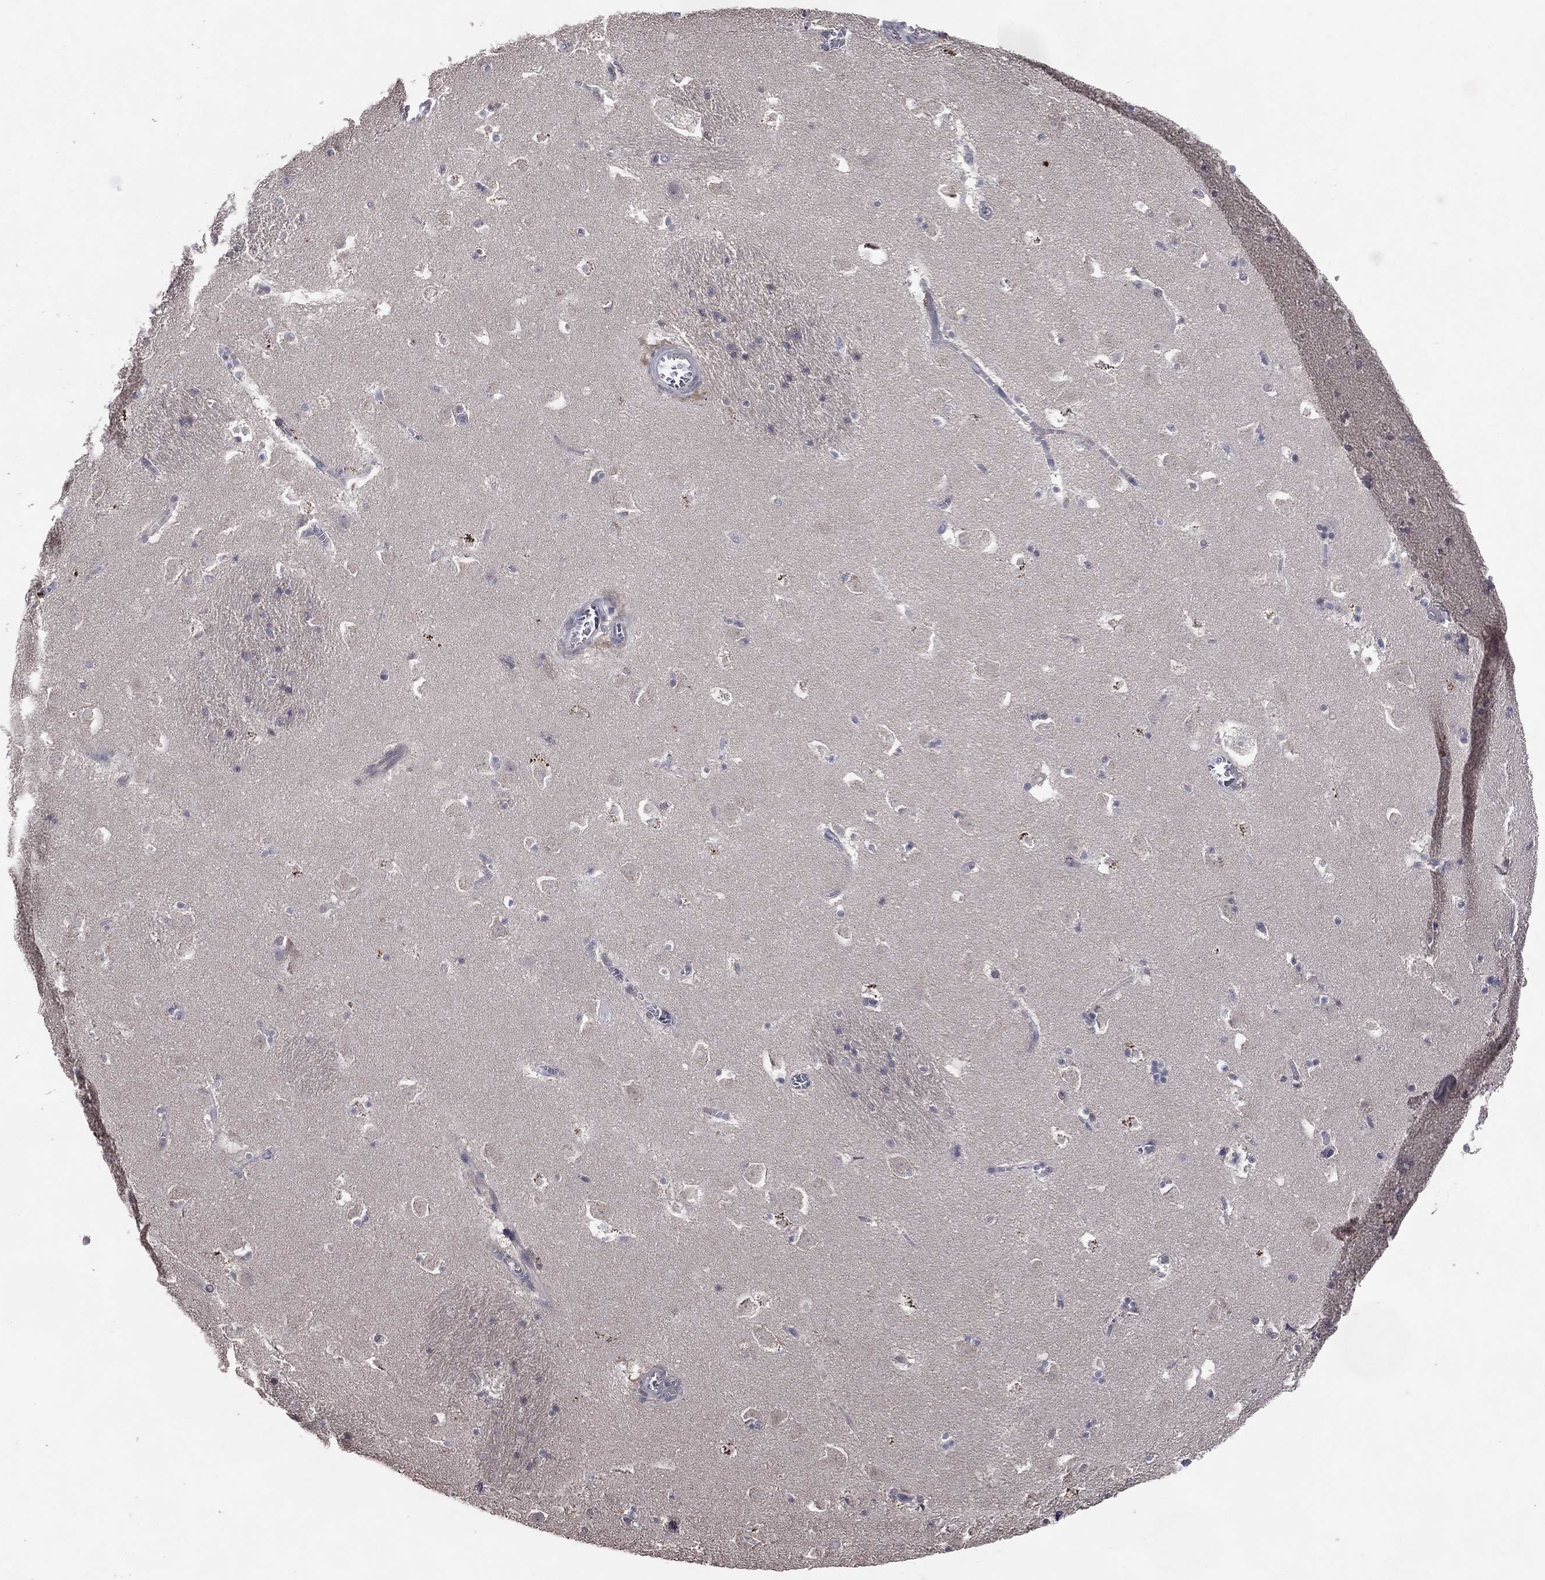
{"staining": {"intensity": "negative", "quantity": "none", "location": "none"}, "tissue": "caudate", "cell_type": "Glial cells", "image_type": "normal", "snomed": [{"axis": "morphology", "description": "Normal tissue, NOS"}, {"axis": "topography", "description": "Lateral ventricle wall"}], "caption": "Micrograph shows no significant protein expression in glial cells of unremarkable caudate. Nuclei are stained in blue.", "gene": "DNAH7", "patient": {"sex": "female", "age": 42}}